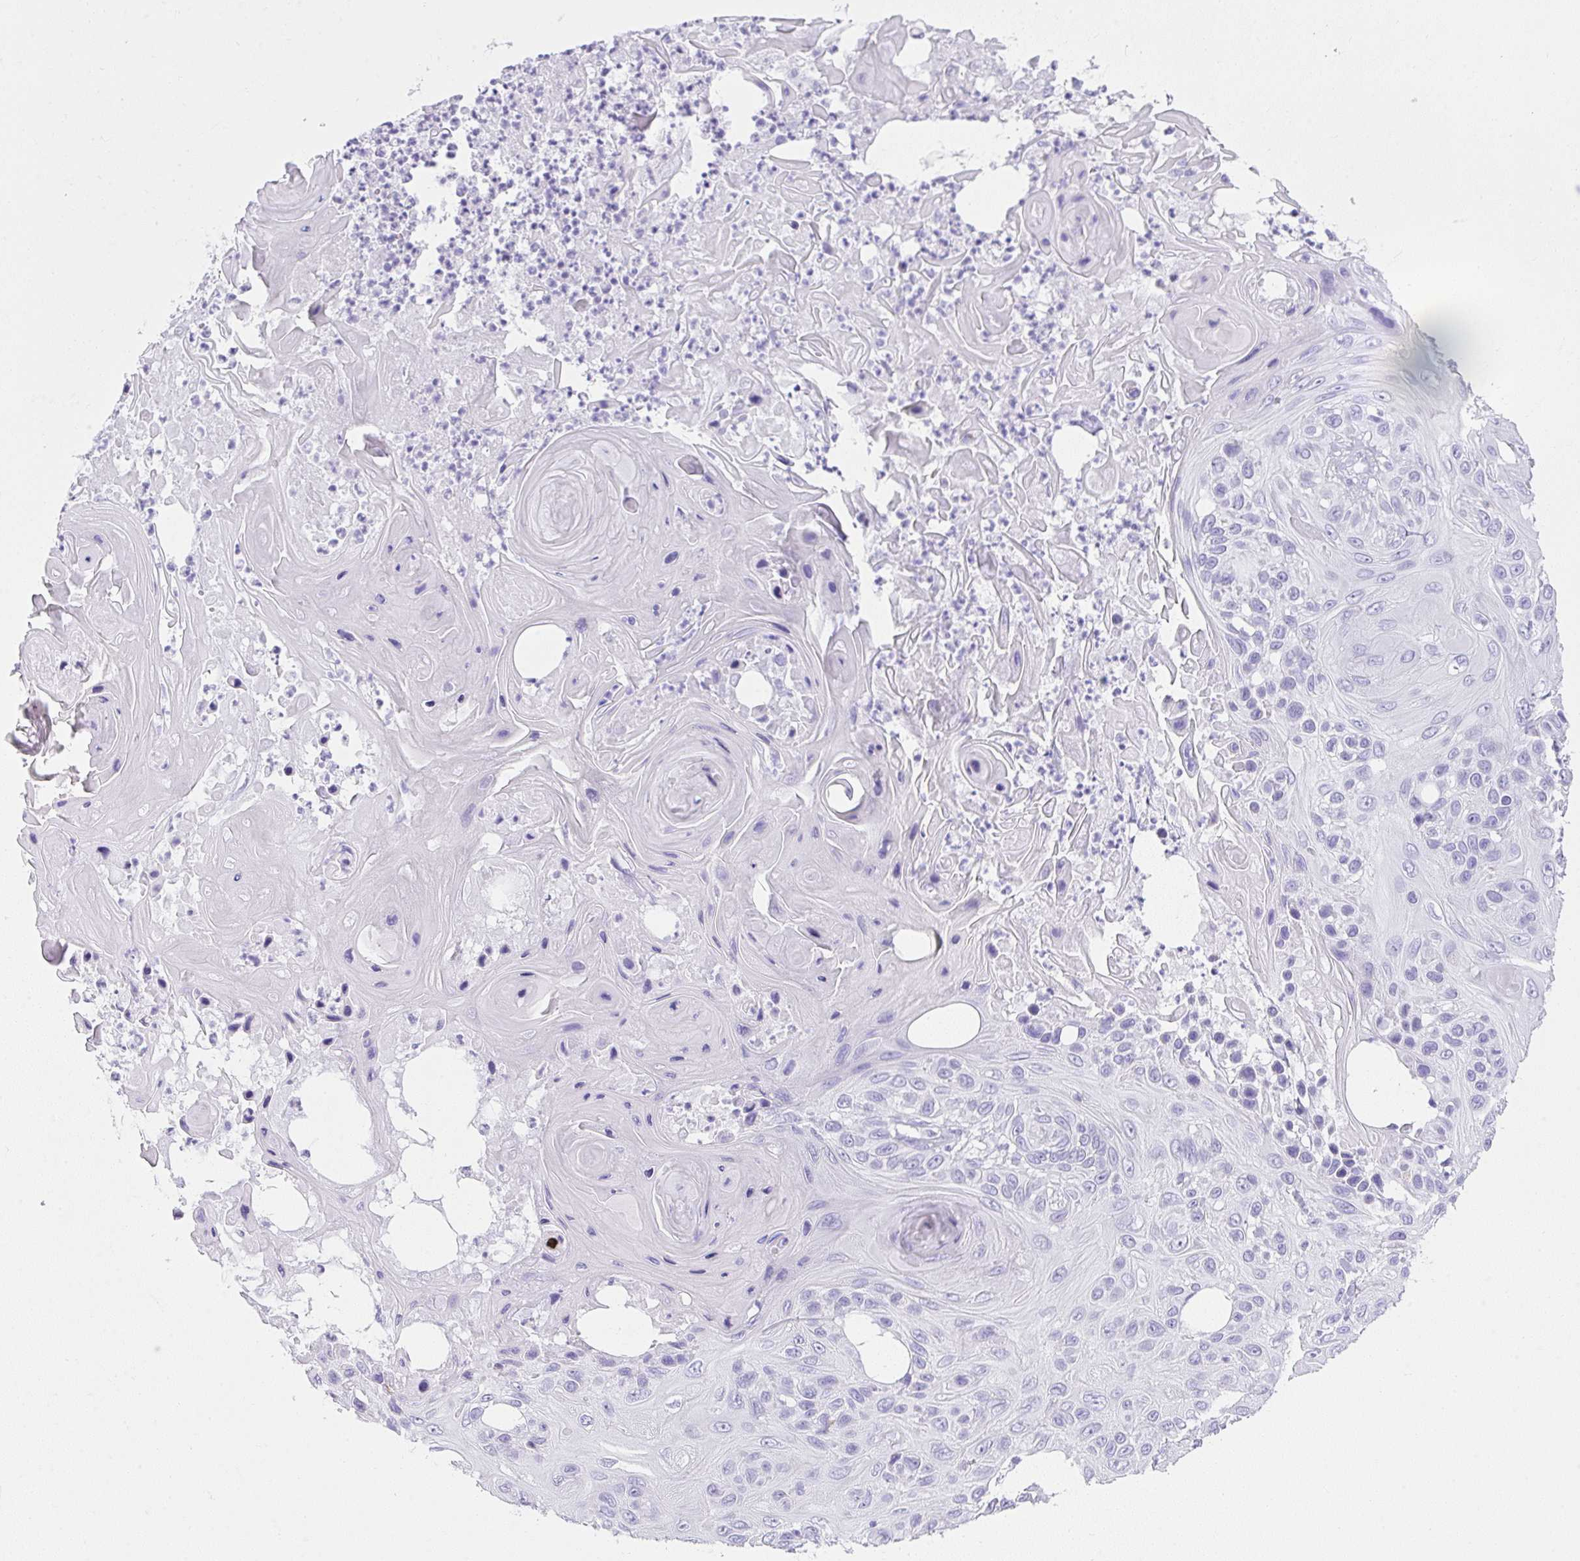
{"staining": {"intensity": "negative", "quantity": "none", "location": "none"}, "tissue": "skin cancer", "cell_type": "Tumor cells", "image_type": "cancer", "snomed": [{"axis": "morphology", "description": "Squamous cell carcinoma, NOS"}, {"axis": "topography", "description": "Skin"}], "caption": "An image of squamous cell carcinoma (skin) stained for a protein displays no brown staining in tumor cells.", "gene": "CDADC1", "patient": {"sex": "male", "age": 82}}